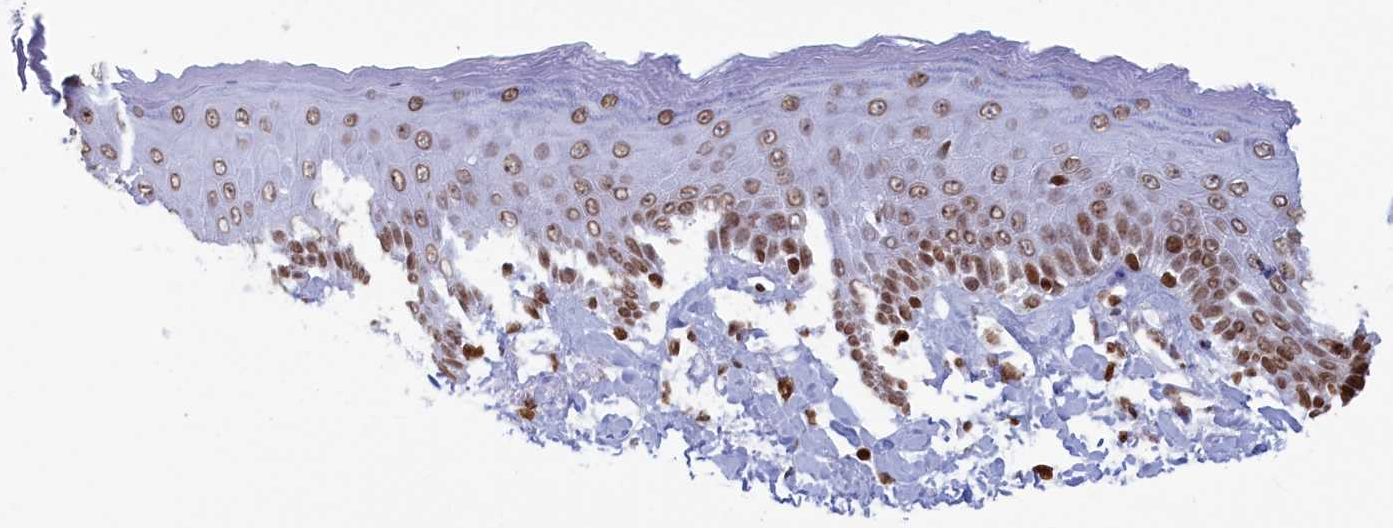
{"staining": {"intensity": "moderate", "quantity": ">75%", "location": "nuclear"}, "tissue": "skin", "cell_type": "Epidermal cells", "image_type": "normal", "snomed": [{"axis": "morphology", "description": "Normal tissue, NOS"}, {"axis": "topography", "description": "Anal"}], "caption": "This micrograph shows IHC staining of benign human skin, with medium moderate nuclear expression in approximately >75% of epidermal cells.", "gene": "APOBEC3A", "patient": {"sex": "male", "age": 69}}